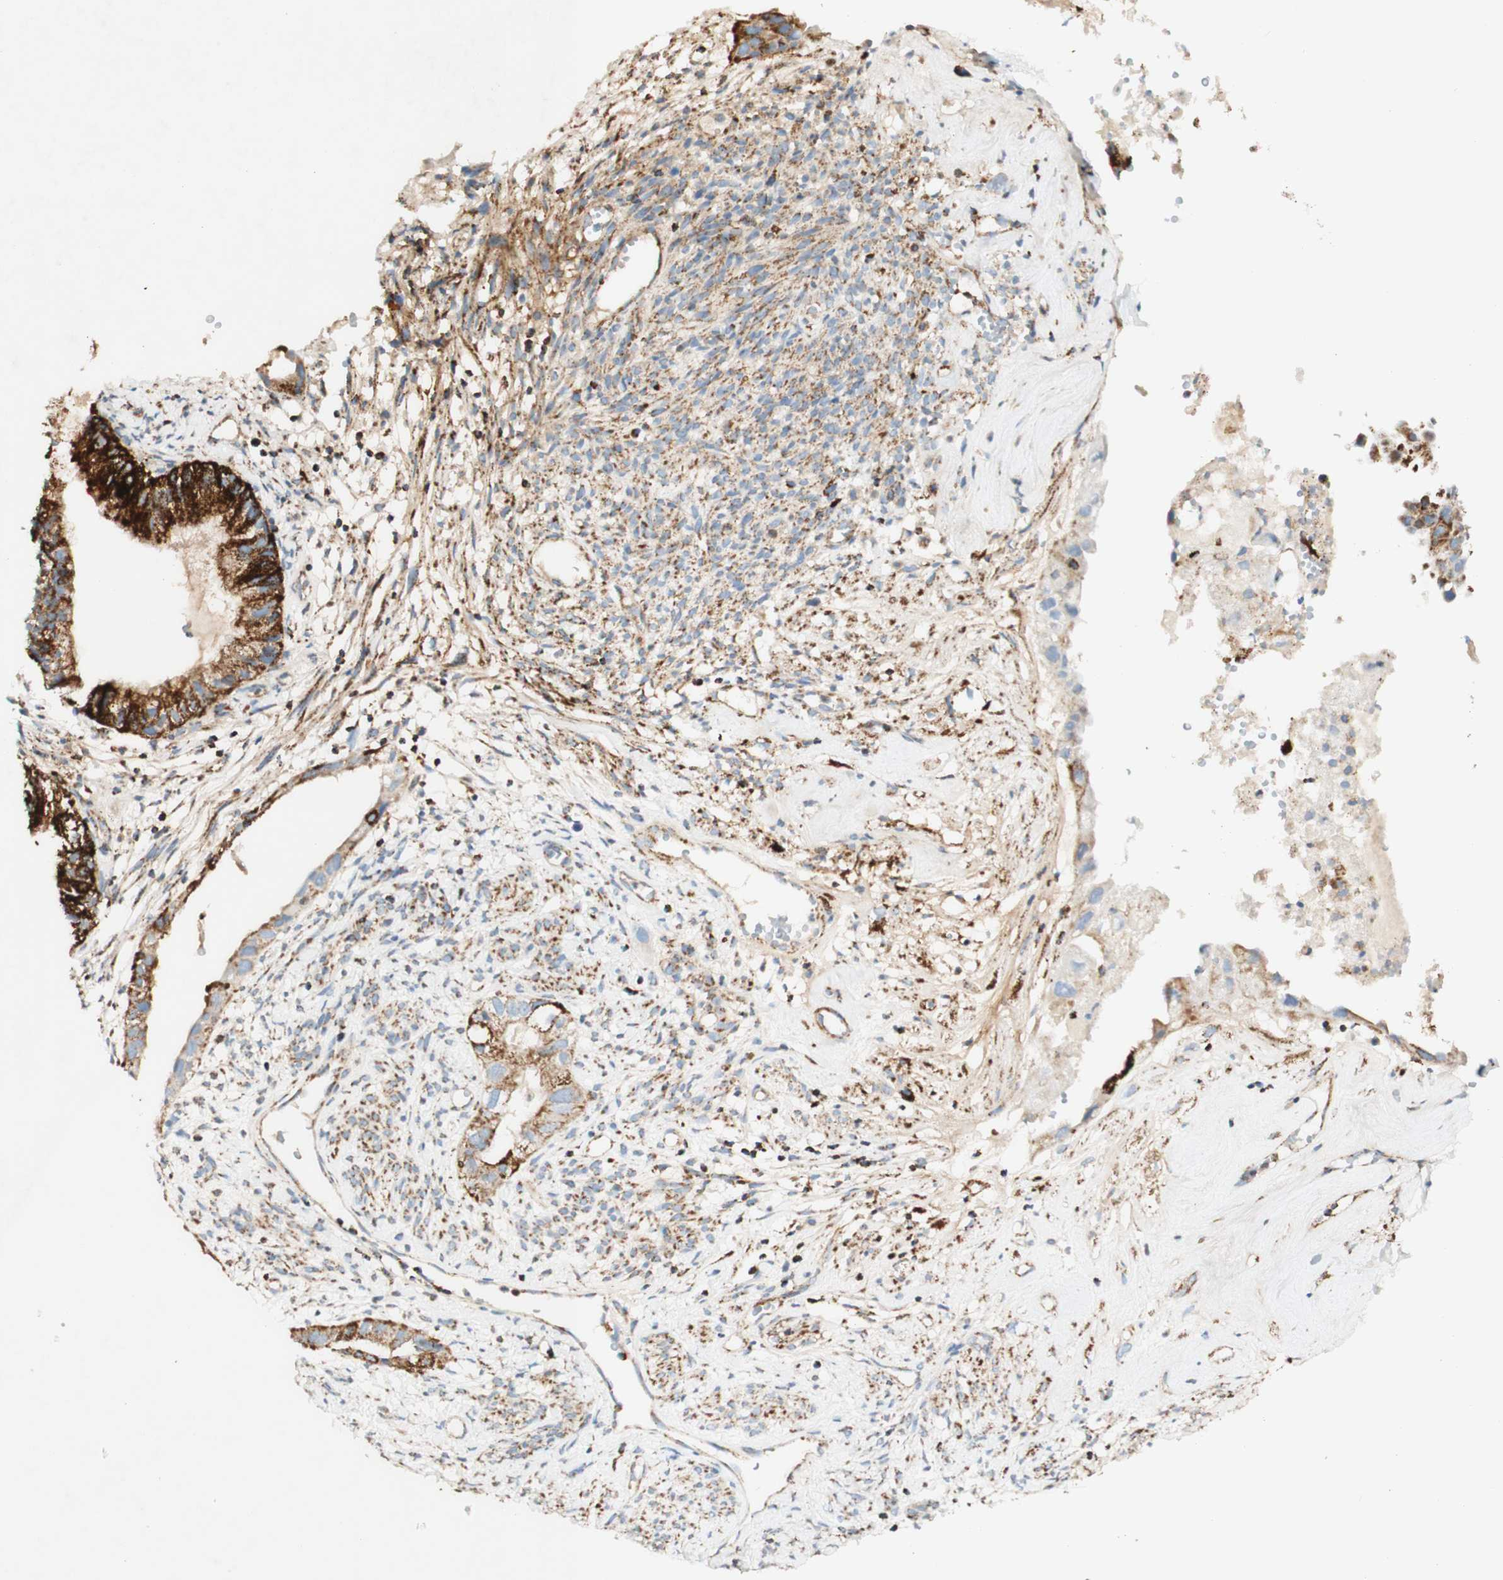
{"staining": {"intensity": "strong", "quantity": ">75%", "location": "cytoplasmic/membranous"}, "tissue": "cervical cancer", "cell_type": "Tumor cells", "image_type": "cancer", "snomed": [{"axis": "morphology", "description": "Normal tissue, NOS"}, {"axis": "morphology", "description": "Adenocarcinoma, NOS"}, {"axis": "topography", "description": "Cervix"}, {"axis": "topography", "description": "Endometrium"}], "caption": "High-magnification brightfield microscopy of cervical cancer (adenocarcinoma) stained with DAB (3,3'-diaminobenzidine) (brown) and counterstained with hematoxylin (blue). tumor cells exhibit strong cytoplasmic/membranous staining is seen in about>75% of cells.", "gene": "OXCT1", "patient": {"sex": "female", "age": 86}}